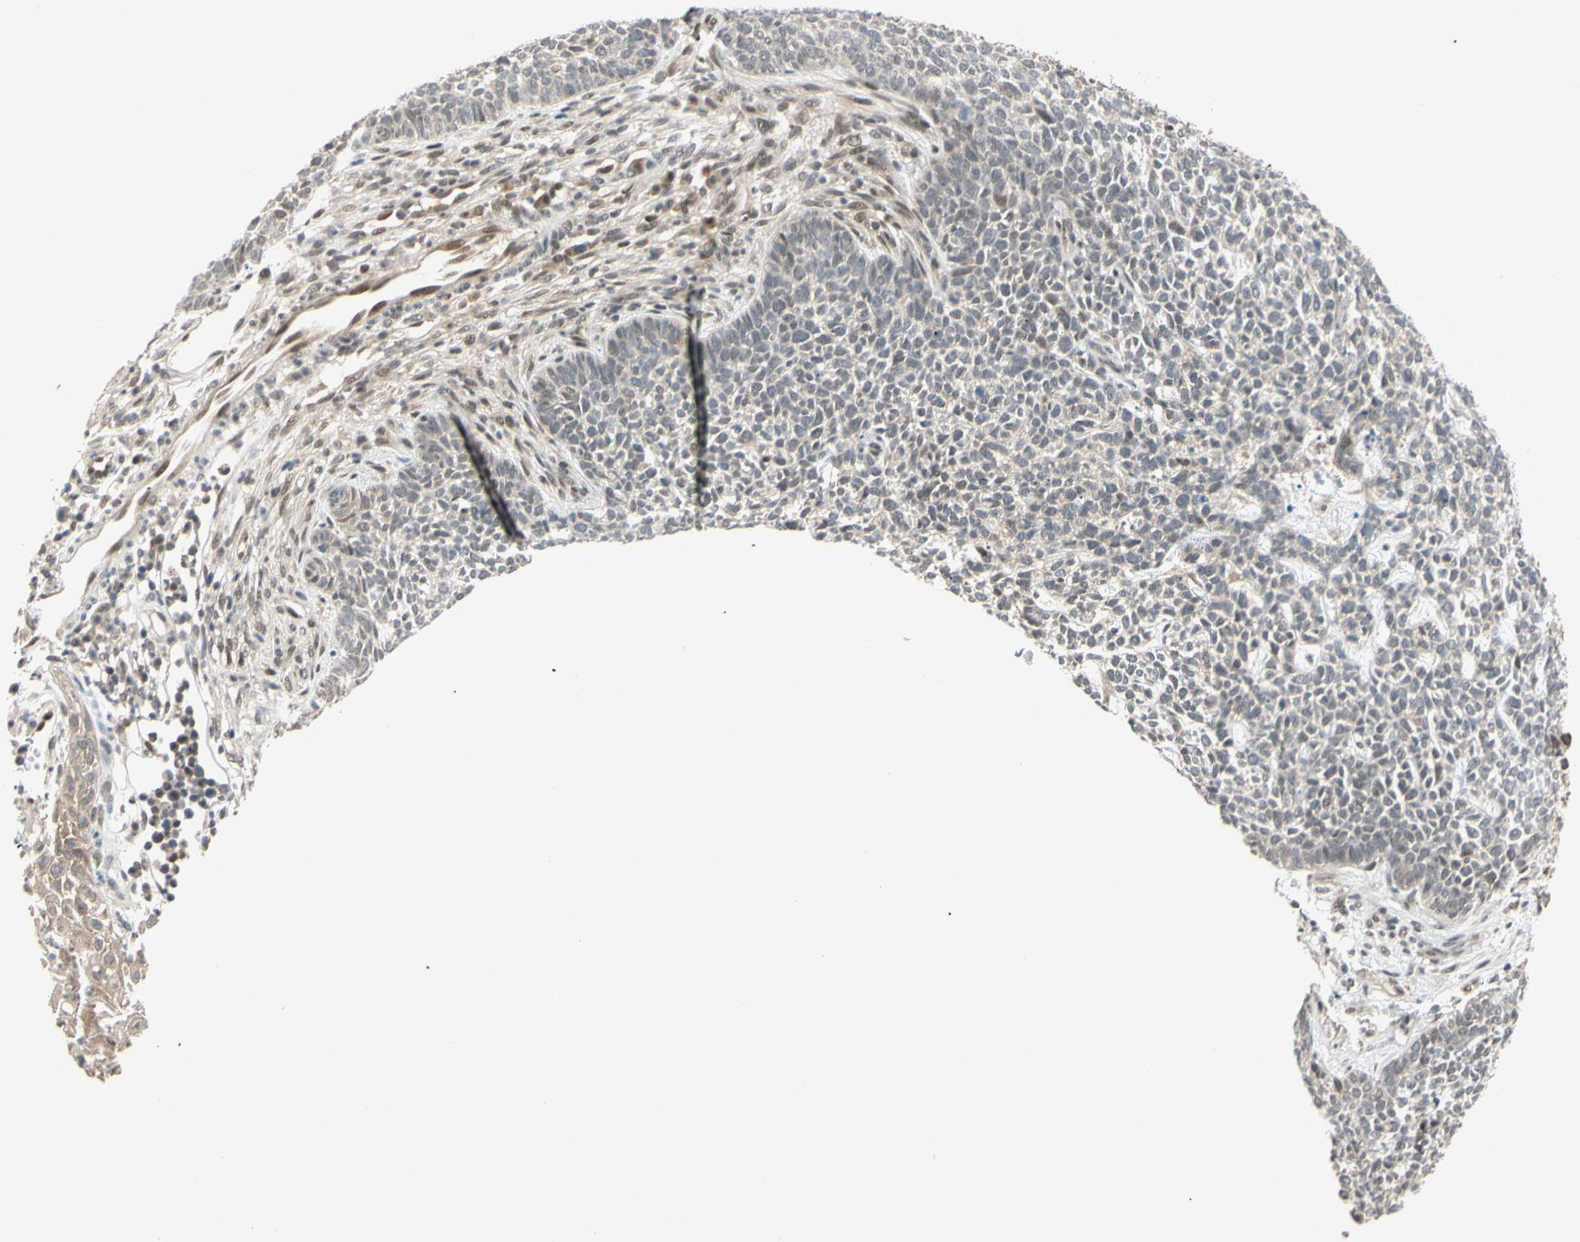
{"staining": {"intensity": "weak", "quantity": "<25%", "location": "nuclear"}, "tissue": "skin cancer", "cell_type": "Tumor cells", "image_type": "cancer", "snomed": [{"axis": "morphology", "description": "Basal cell carcinoma"}, {"axis": "topography", "description": "Skin"}], "caption": "High magnification brightfield microscopy of skin basal cell carcinoma stained with DAB (3,3'-diaminobenzidine) (brown) and counterstained with hematoxylin (blue): tumor cells show no significant positivity.", "gene": "TAF4", "patient": {"sex": "female", "age": 84}}